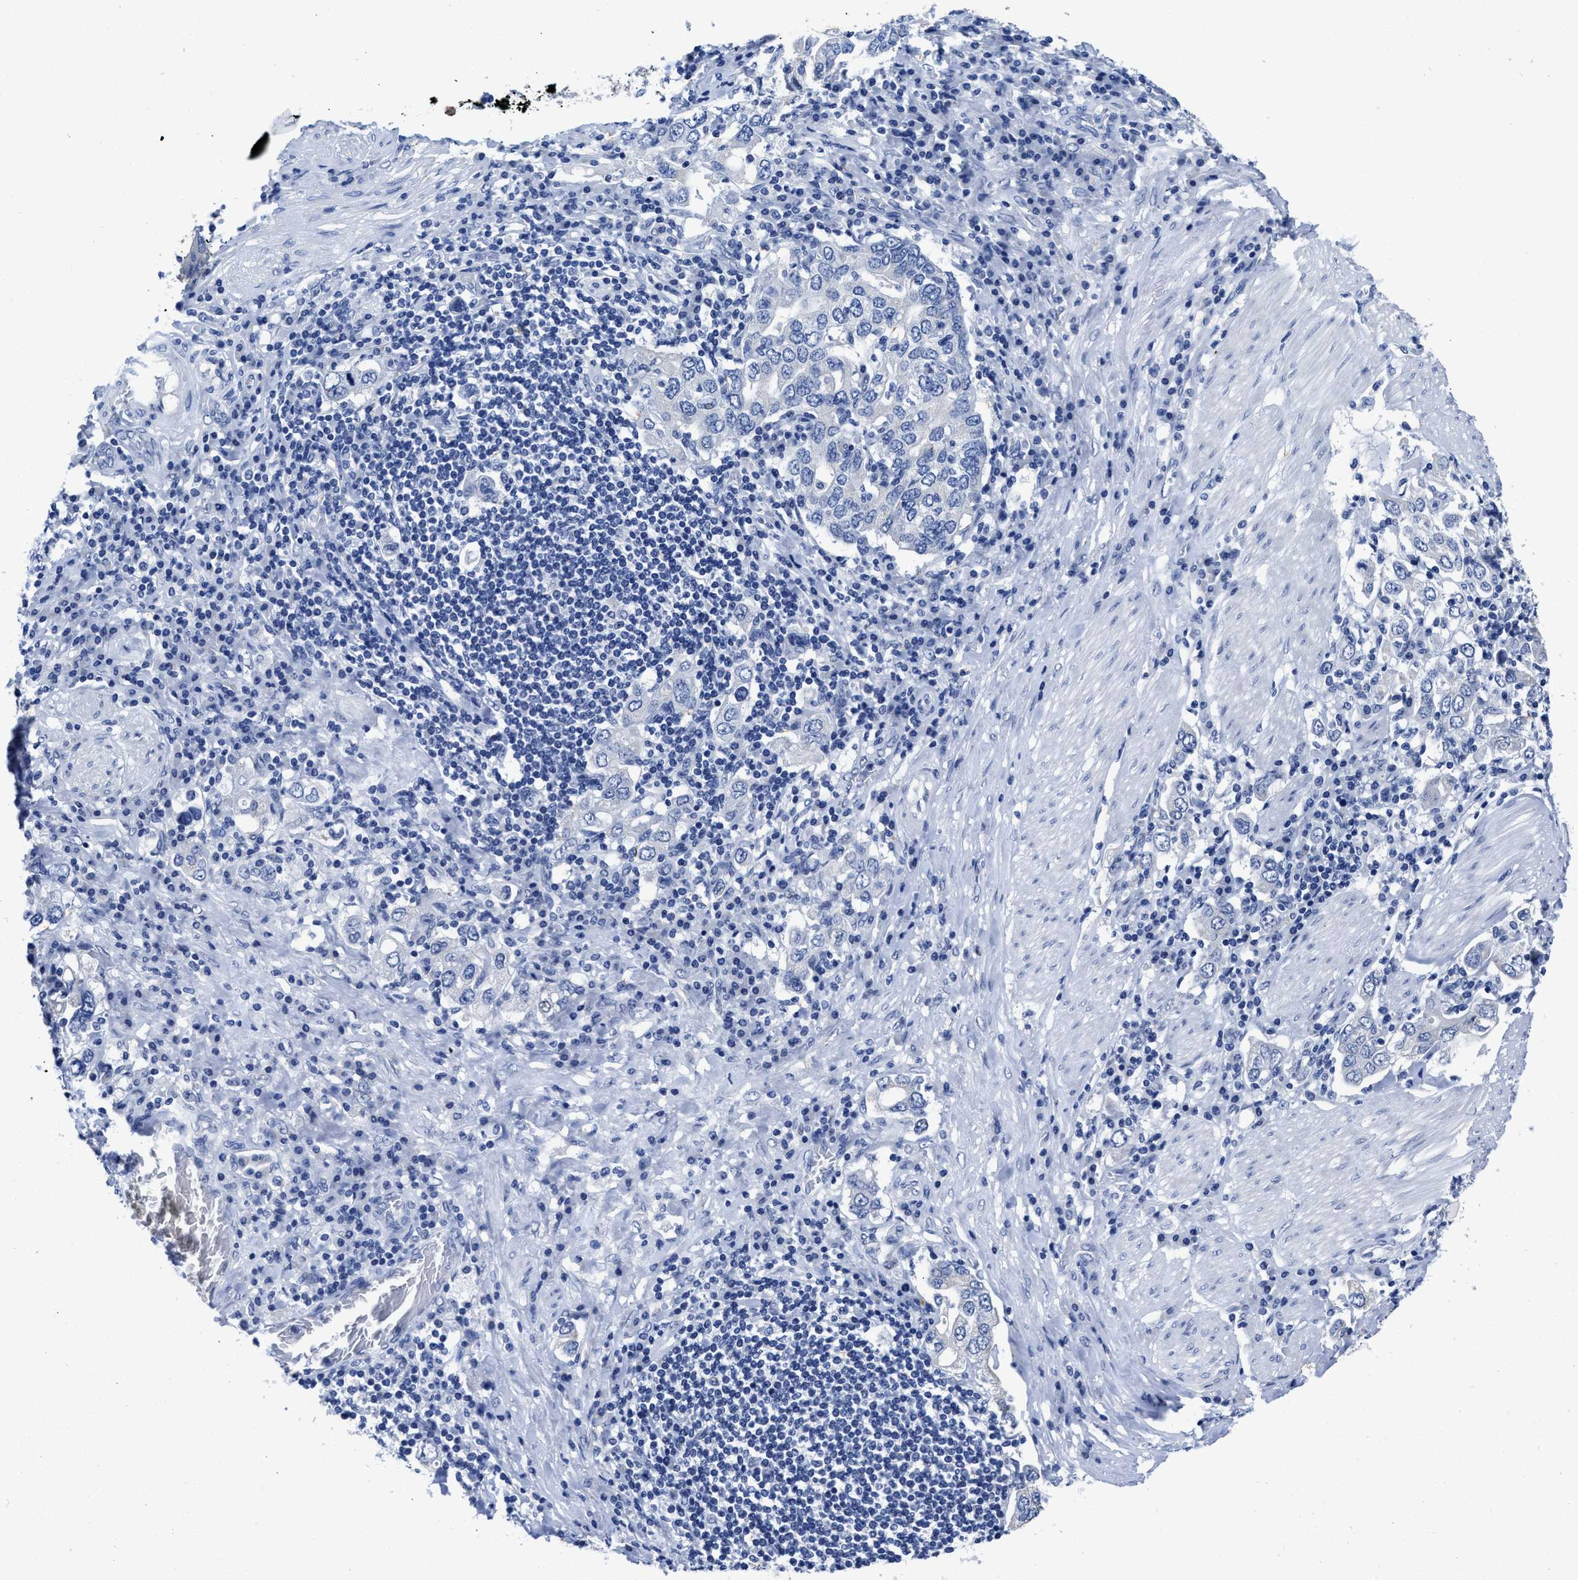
{"staining": {"intensity": "negative", "quantity": "none", "location": "none"}, "tissue": "stomach cancer", "cell_type": "Tumor cells", "image_type": "cancer", "snomed": [{"axis": "morphology", "description": "Adenocarcinoma, NOS"}, {"axis": "topography", "description": "Stomach, upper"}], "caption": "IHC of human adenocarcinoma (stomach) displays no expression in tumor cells.", "gene": "HOOK1", "patient": {"sex": "male", "age": 62}}